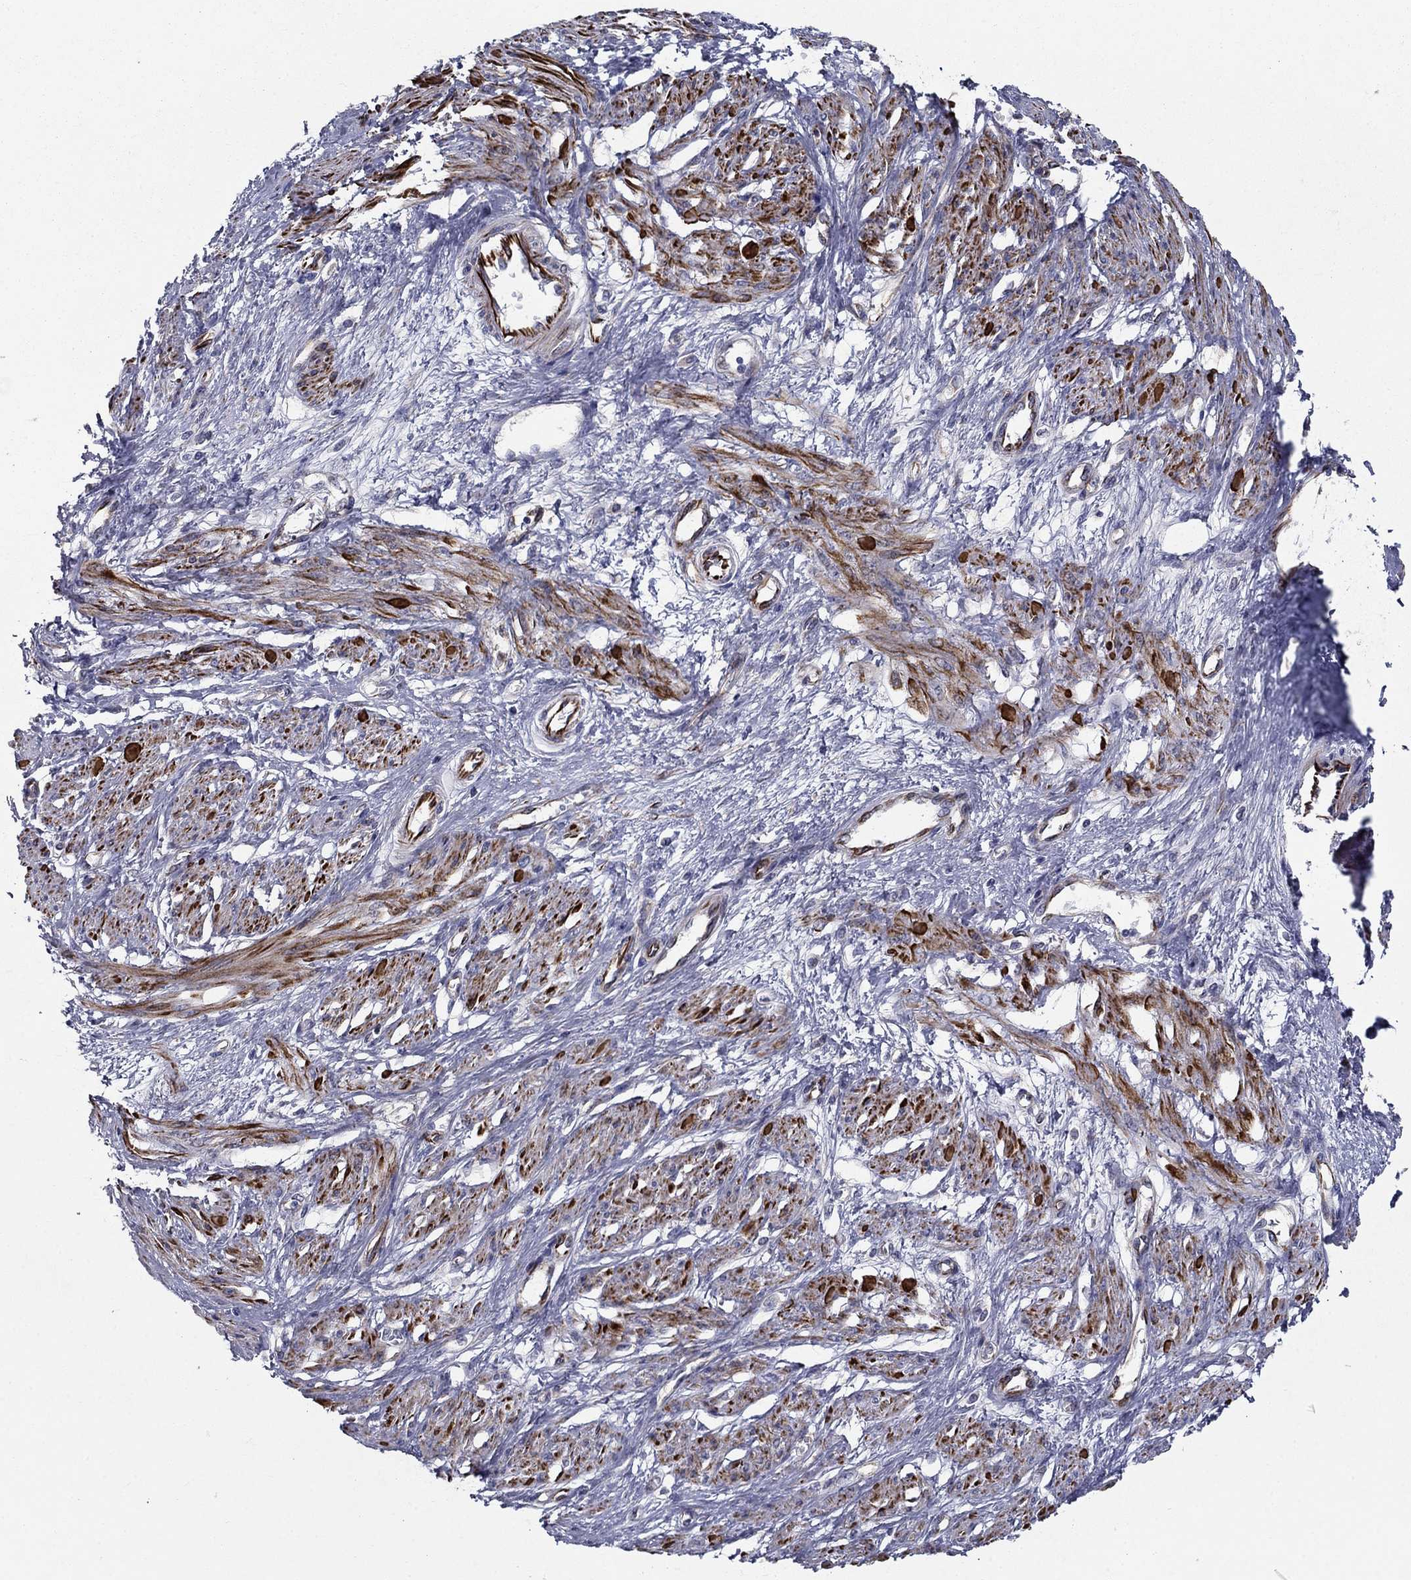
{"staining": {"intensity": "strong", "quantity": ">75%", "location": "cytoplasmic/membranous"}, "tissue": "smooth muscle", "cell_type": "Smooth muscle cells", "image_type": "normal", "snomed": [{"axis": "morphology", "description": "Normal tissue, NOS"}, {"axis": "topography", "description": "Smooth muscle"}, {"axis": "topography", "description": "Uterus"}], "caption": "About >75% of smooth muscle cells in unremarkable smooth muscle exhibit strong cytoplasmic/membranous protein expression as visualized by brown immunohistochemical staining.", "gene": "LACTB2", "patient": {"sex": "female", "age": 39}}